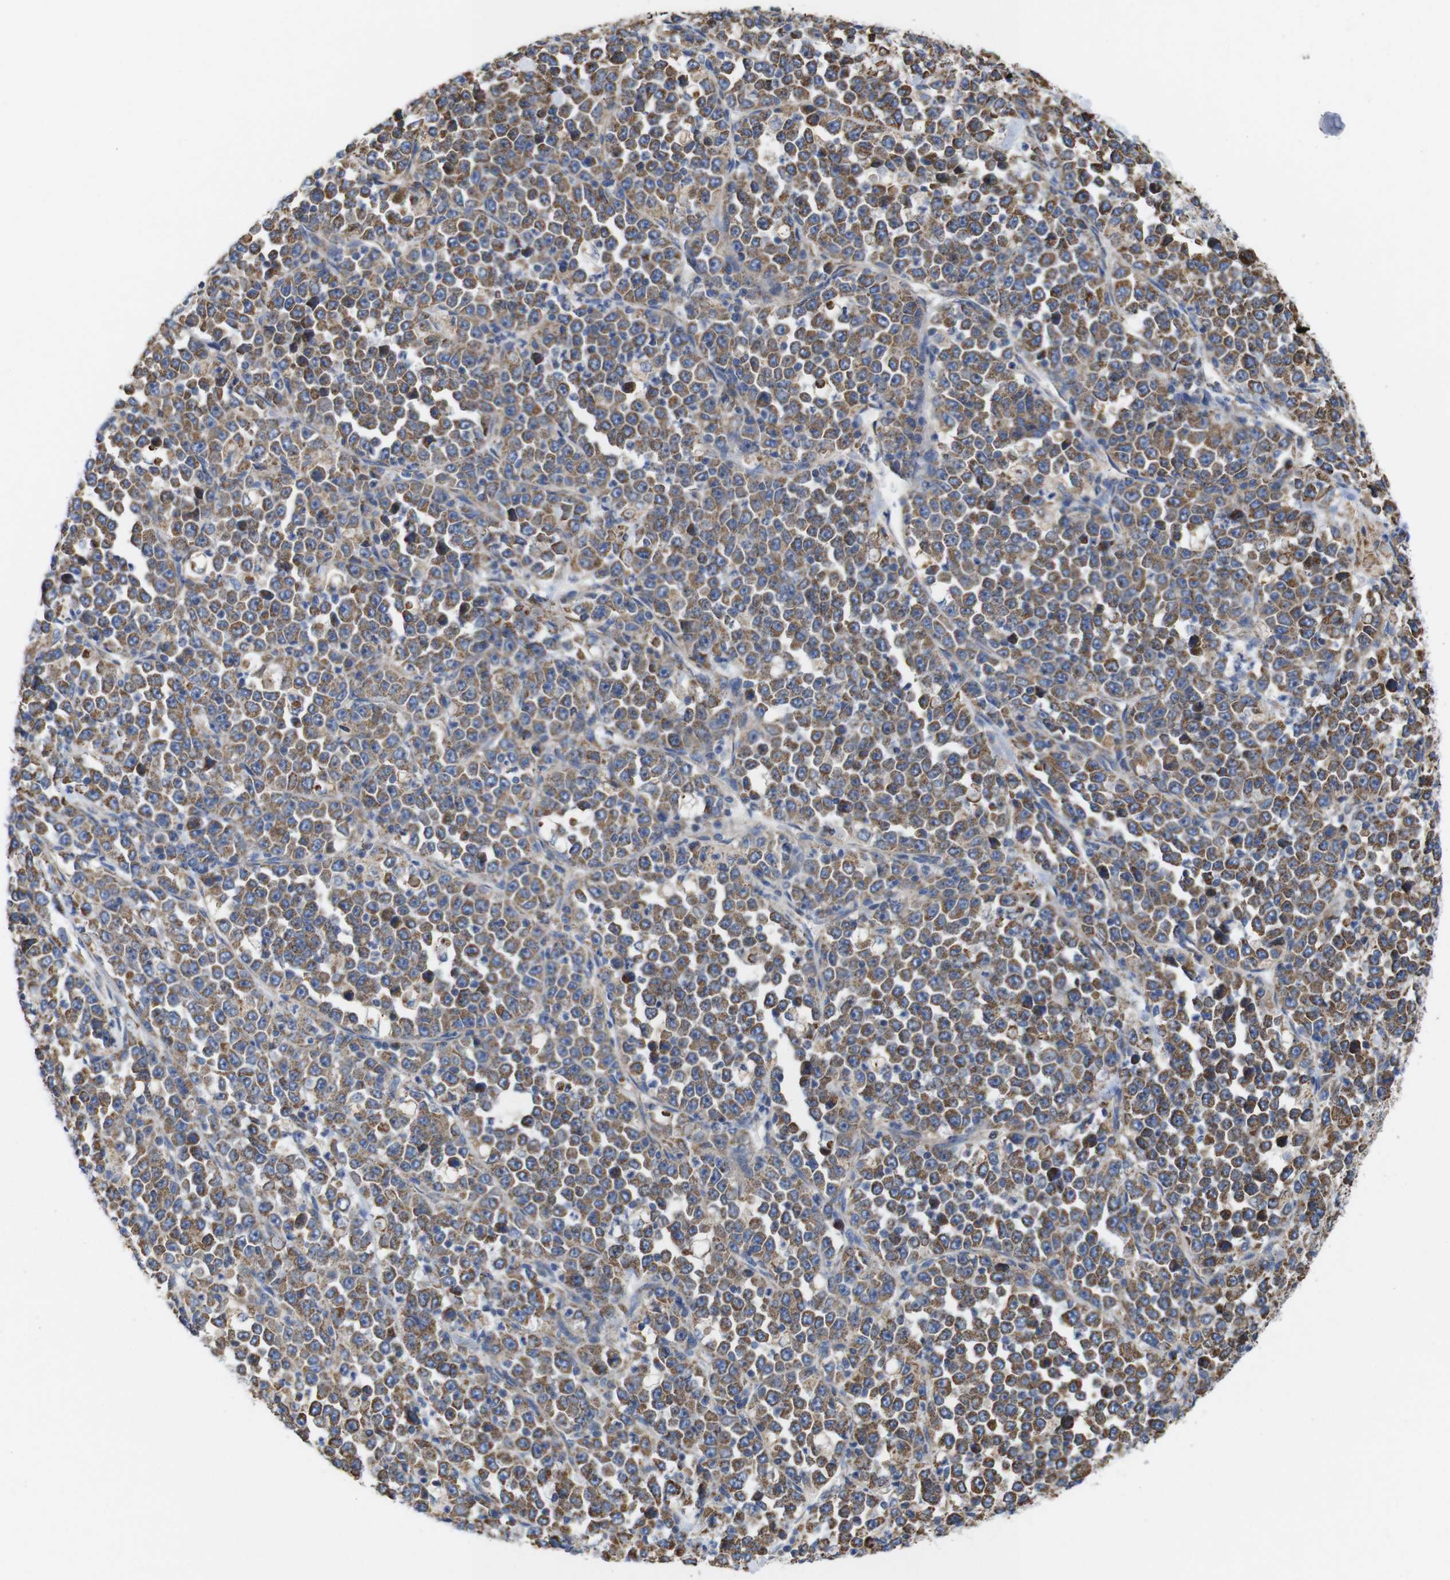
{"staining": {"intensity": "moderate", "quantity": ">75%", "location": "cytoplasmic/membranous"}, "tissue": "stomach cancer", "cell_type": "Tumor cells", "image_type": "cancer", "snomed": [{"axis": "morphology", "description": "Normal tissue, NOS"}, {"axis": "morphology", "description": "Adenocarcinoma, NOS"}, {"axis": "topography", "description": "Stomach, upper"}, {"axis": "topography", "description": "Stomach"}], "caption": "Stomach cancer (adenocarcinoma) stained for a protein shows moderate cytoplasmic/membranous positivity in tumor cells.", "gene": "FAM171B", "patient": {"sex": "male", "age": 59}}